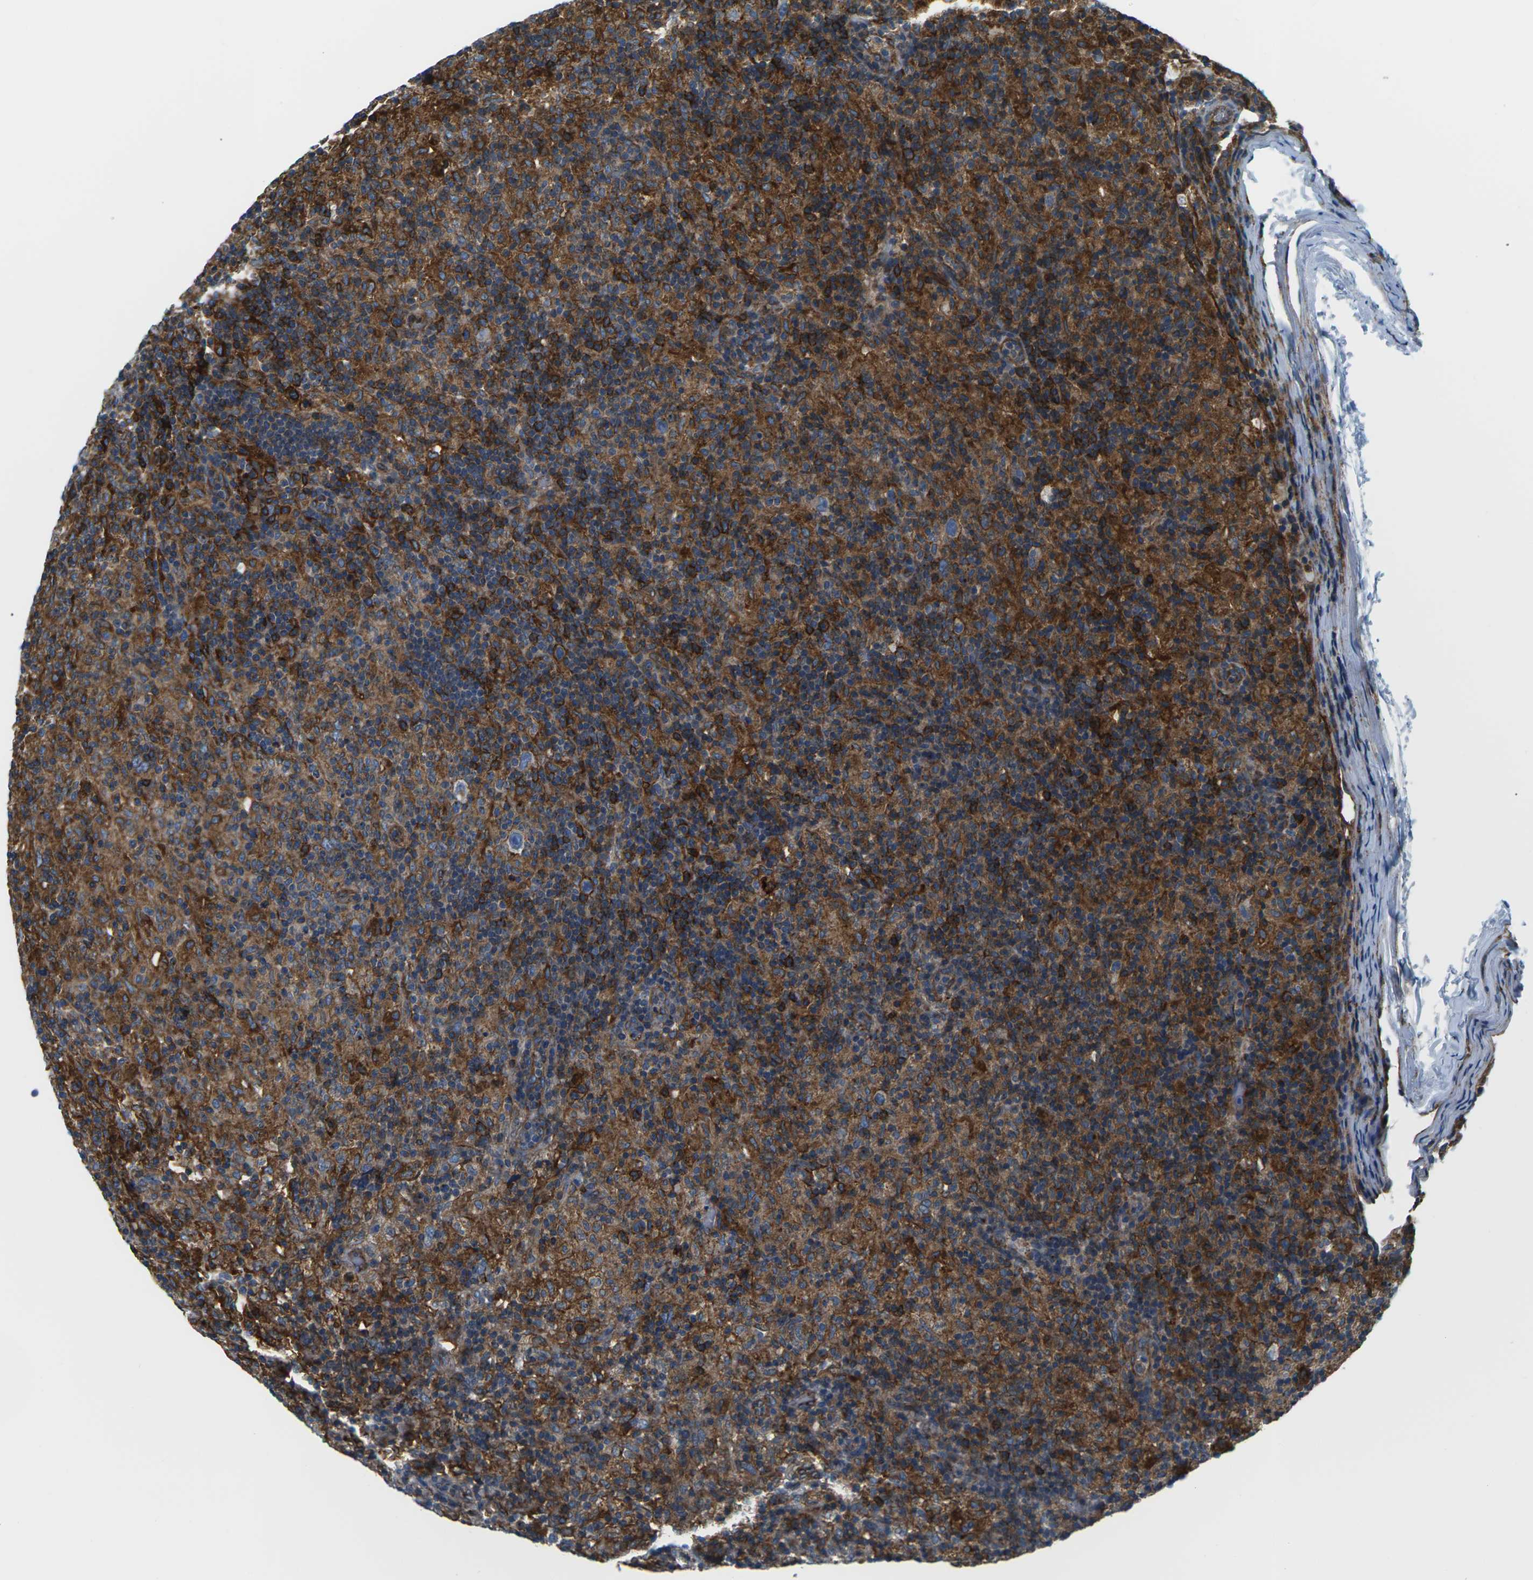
{"staining": {"intensity": "weak", "quantity": "25%-75%", "location": "cytoplasmic/membranous"}, "tissue": "lymphoma", "cell_type": "Tumor cells", "image_type": "cancer", "snomed": [{"axis": "morphology", "description": "Hodgkin's disease, NOS"}, {"axis": "topography", "description": "Lymph node"}], "caption": "This image demonstrates immunohistochemistry (IHC) staining of human lymphoma, with low weak cytoplasmic/membranous positivity in about 25%-75% of tumor cells.", "gene": "SOCS4", "patient": {"sex": "male", "age": 70}}